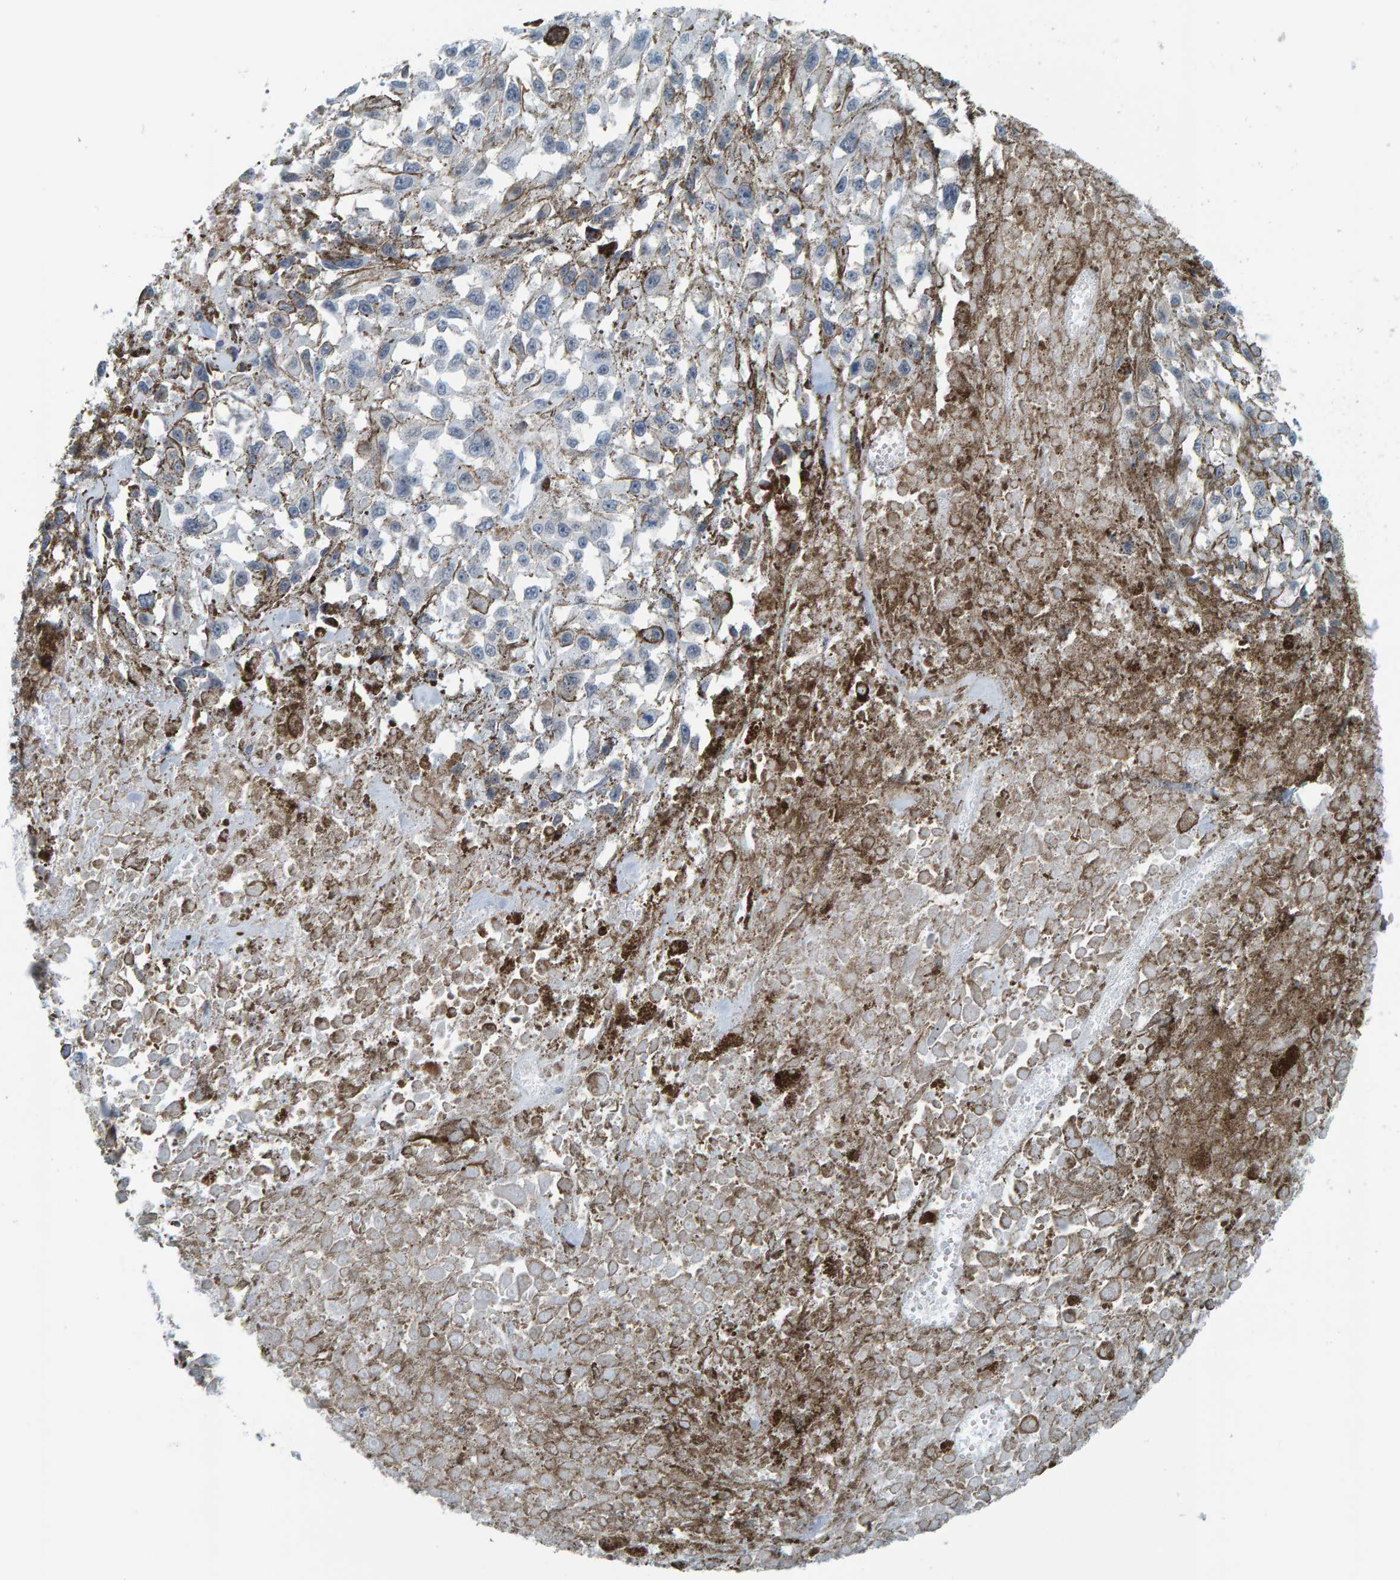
{"staining": {"intensity": "negative", "quantity": "none", "location": "none"}, "tissue": "melanoma", "cell_type": "Tumor cells", "image_type": "cancer", "snomed": [{"axis": "morphology", "description": "Malignant melanoma, Metastatic site"}, {"axis": "topography", "description": "Lymph node"}], "caption": "Immunohistochemistry micrograph of neoplastic tissue: human malignant melanoma (metastatic site) stained with DAB (3,3'-diaminobenzidine) shows no significant protein expression in tumor cells.", "gene": "CNP", "patient": {"sex": "male", "age": 59}}